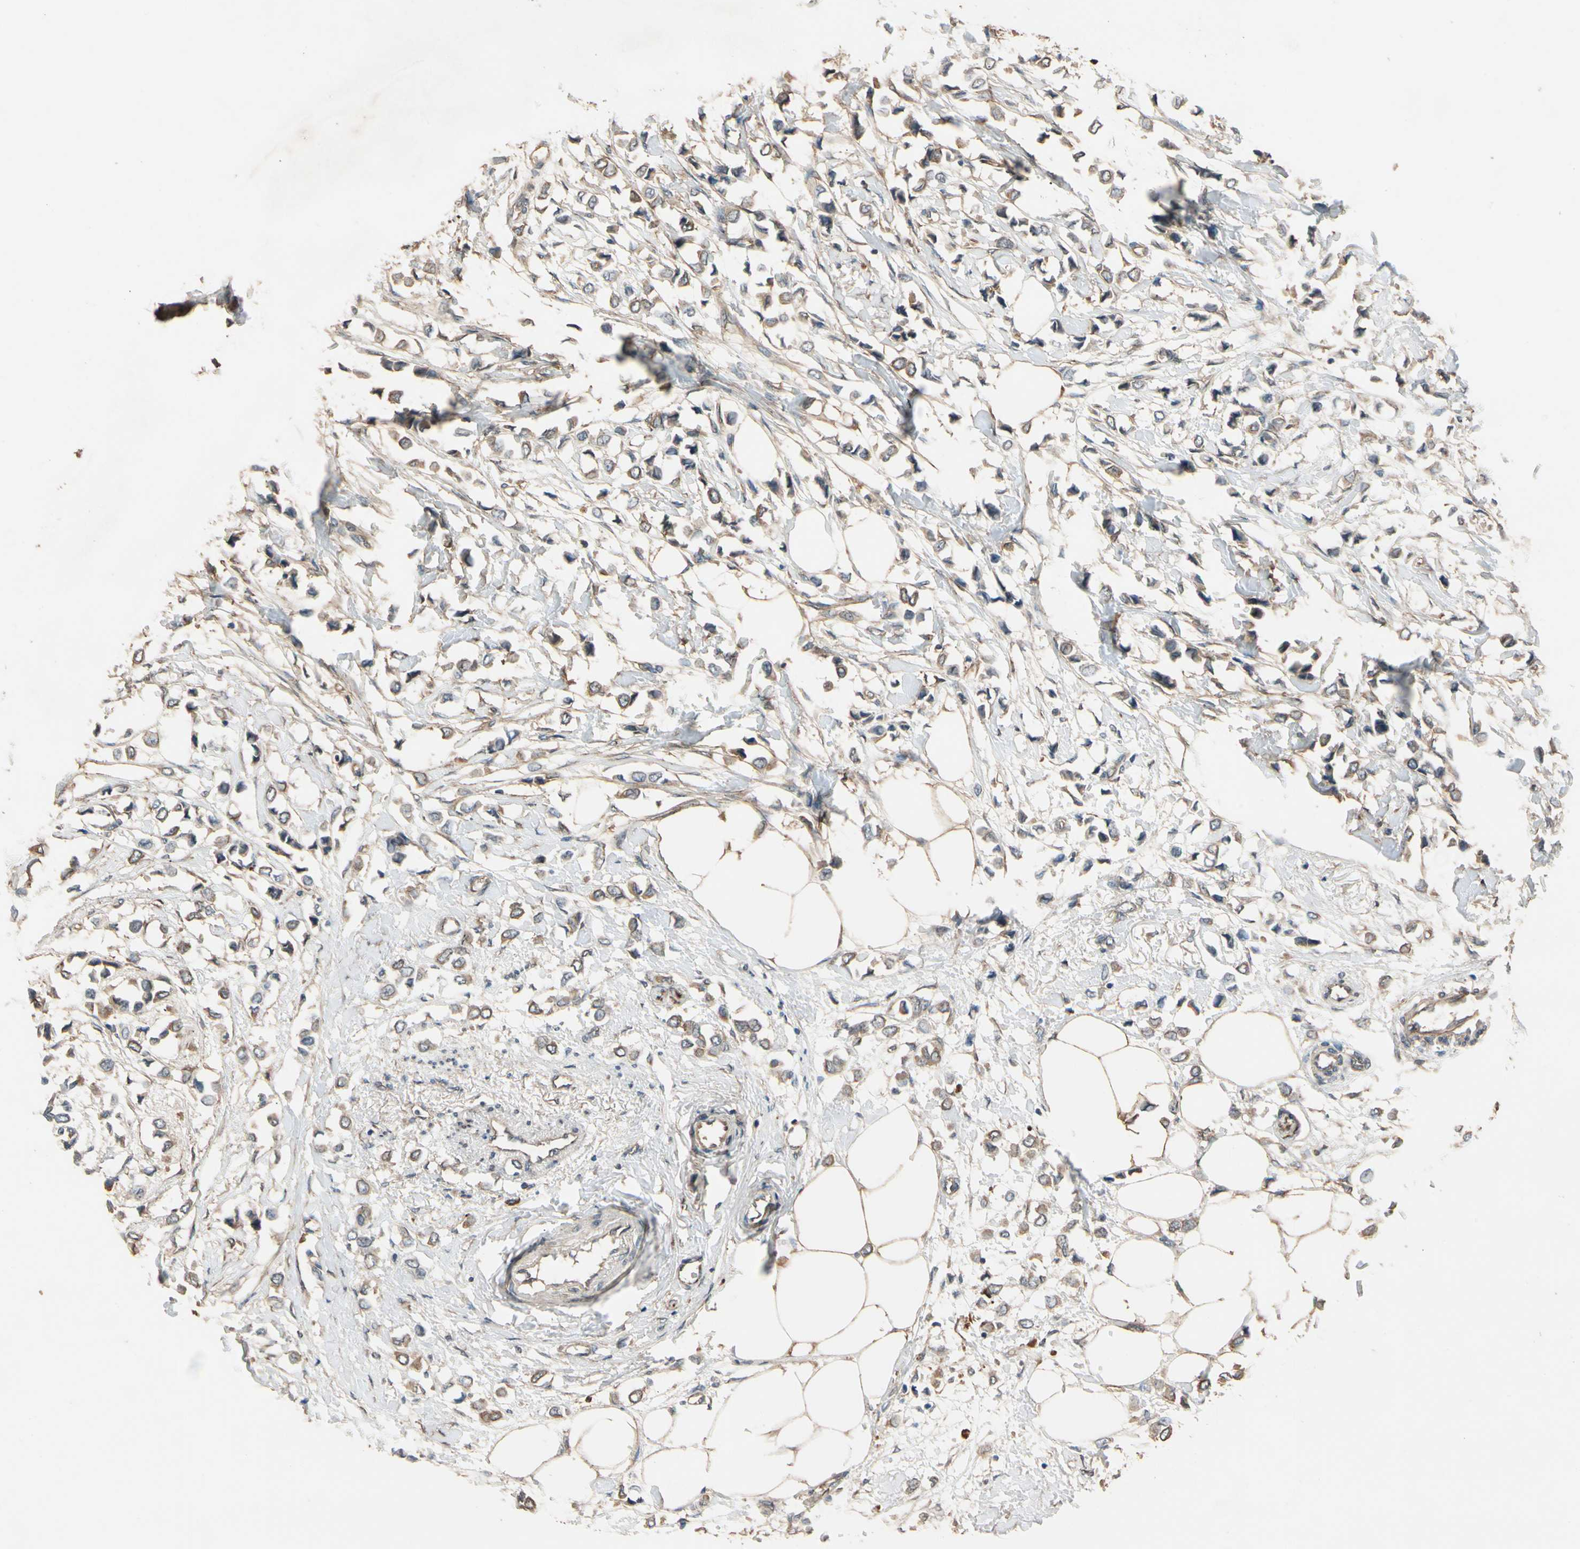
{"staining": {"intensity": "weak", "quantity": ">75%", "location": "cytoplasmic/membranous"}, "tissue": "breast cancer", "cell_type": "Tumor cells", "image_type": "cancer", "snomed": [{"axis": "morphology", "description": "Lobular carcinoma"}, {"axis": "topography", "description": "Breast"}], "caption": "DAB (3,3'-diaminobenzidine) immunohistochemical staining of breast lobular carcinoma displays weak cytoplasmic/membranous protein expression in approximately >75% of tumor cells. The protein of interest is stained brown, and the nuclei are stained in blue (DAB IHC with brightfield microscopy, high magnification).", "gene": "MGRN1", "patient": {"sex": "female", "age": 51}}